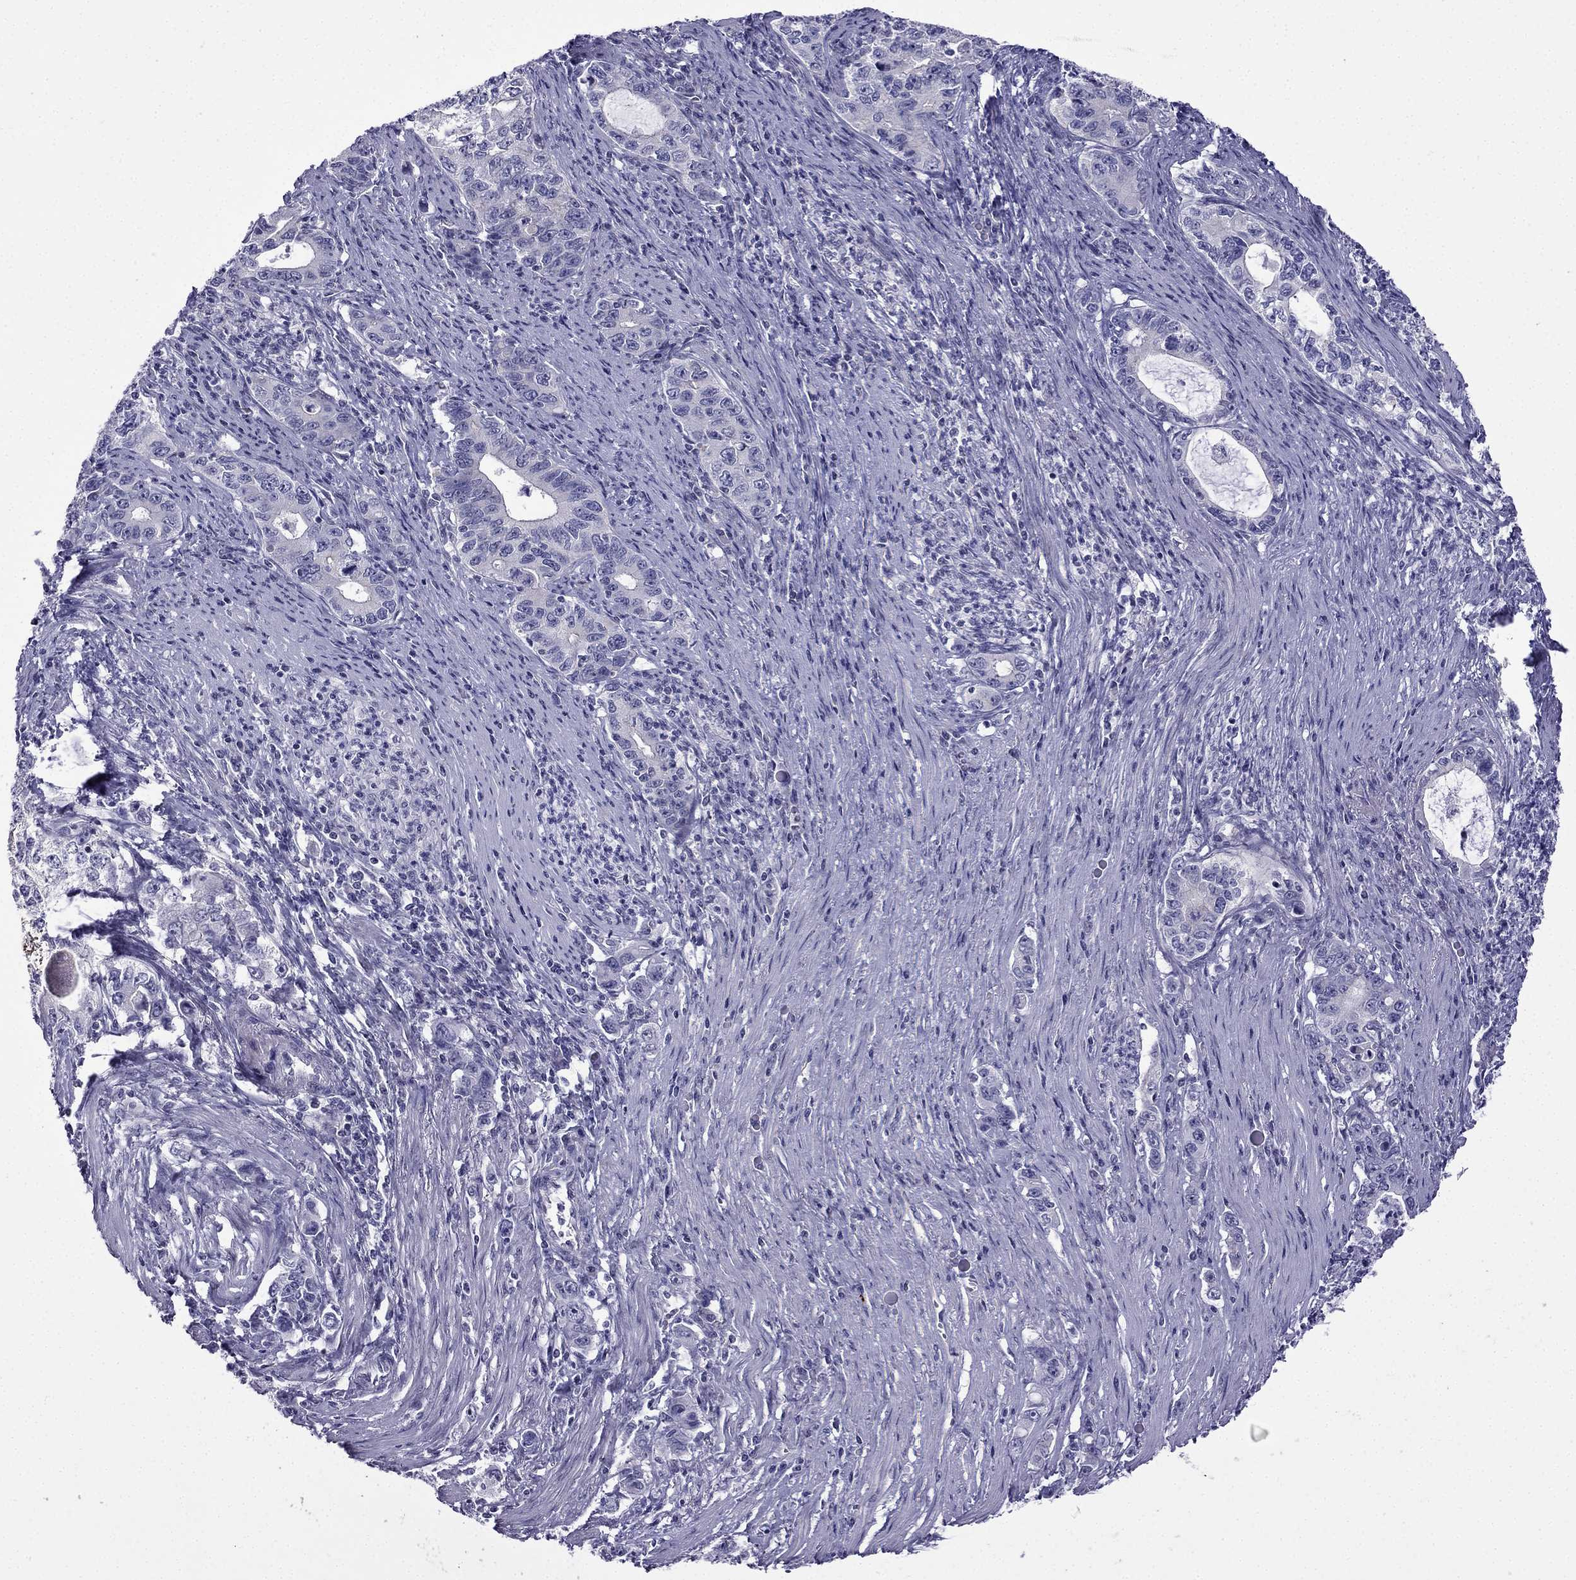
{"staining": {"intensity": "negative", "quantity": "none", "location": "none"}, "tissue": "stomach cancer", "cell_type": "Tumor cells", "image_type": "cancer", "snomed": [{"axis": "morphology", "description": "Adenocarcinoma, NOS"}, {"axis": "topography", "description": "Stomach, lower"}], "caption": "The micrograph reveals no staining of tumor cells in stomach adenocarcinoma.", "gene": "POM121L12", "patient": {"sex": "female", "age": 72}}